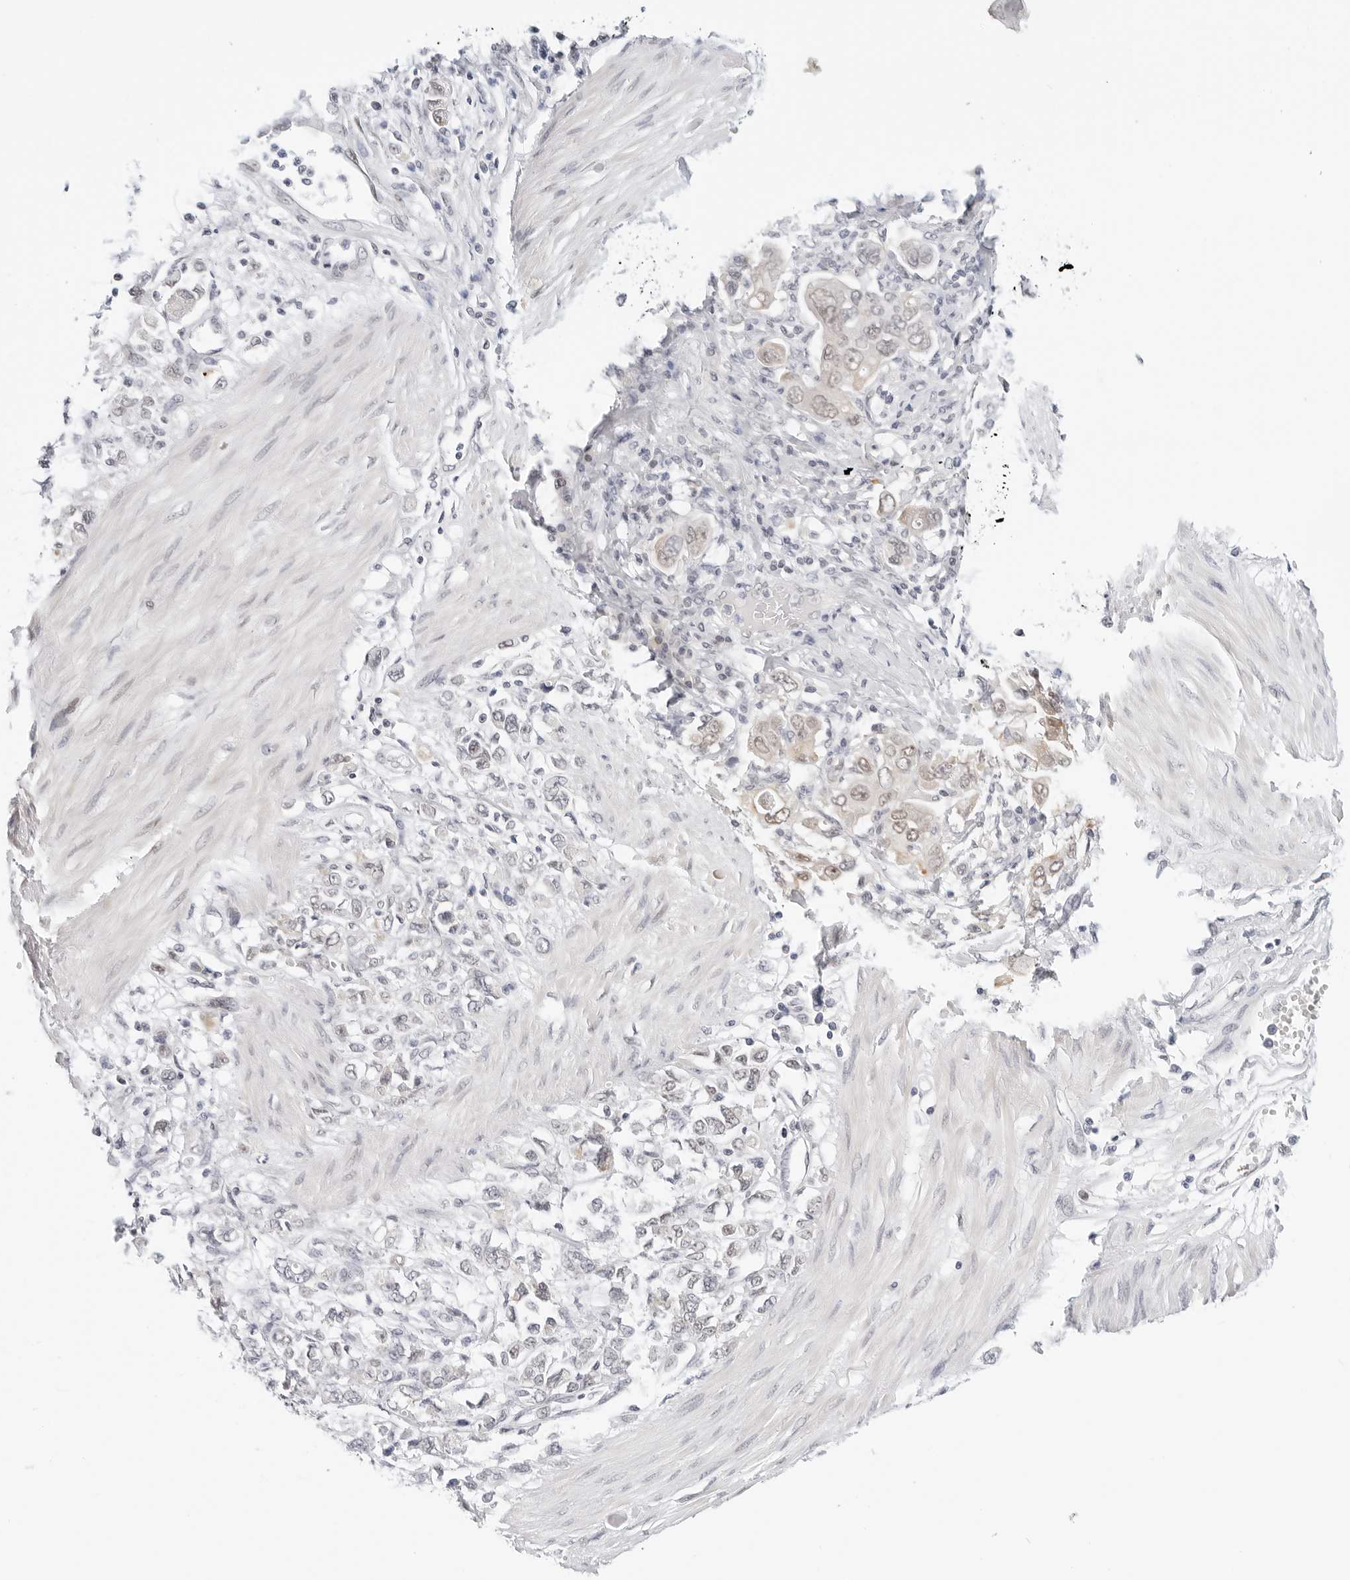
{"staining": {"intensity": "weak", "quantity": "<25%", "location": "nuclear"}, "tissue": "stomach cancer", "cell_type": "Tumor cells", "image_type": "cancer", "snomed": [{"axis": "morphology", "description": "Adenocarcinoma, NOS"}, {"axis": "topography", "description": "Stomach"}], "caption": "Protein analysis of adenocarcinoma (stomach) reveals no significant positivity in tumor cells.", "gene": "TSEN2", "patient": {"sex": "female", "age": 76}}